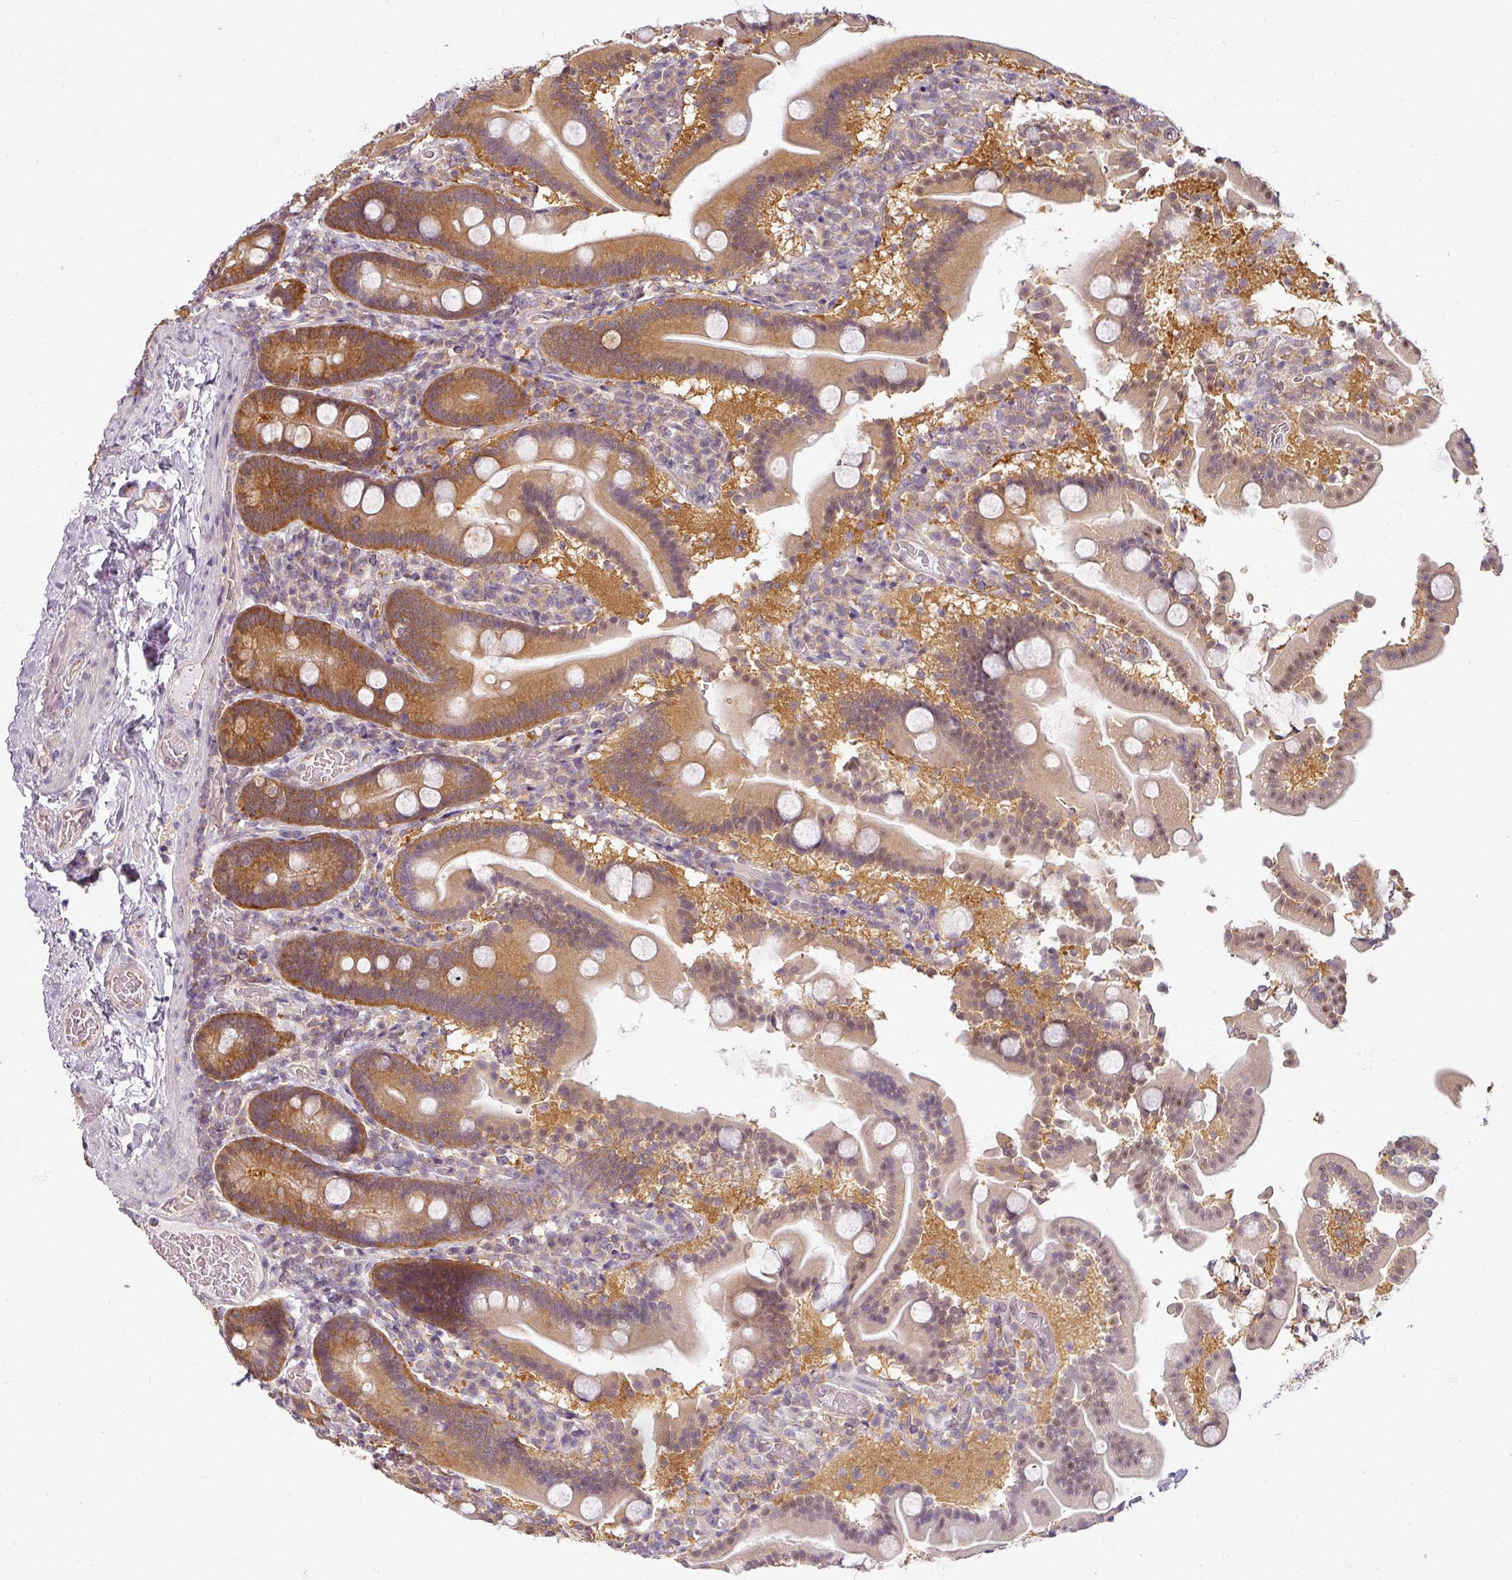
{"staining": {"intensity": "moderate", "quantity": ">75%", "location": "cytoplasmic/membranous"}, "tissue": "duodenum", "cell_type": "Glandular cells", "image_type": "normal", "snomed": [{"axis": "morphology", "description": "Normal tissue, NOS"}, {"axis": "topography", "description": "Duodenum"}], "caption": "A high-resolution photomicrograph shows IHC staining of normal duodenum, which shows moderate cytoplasmic/membranous expression in approximately >75% of glandular cells.", "gene": "AGPAT4", "patient": {"sex": "male", "age": 55}}